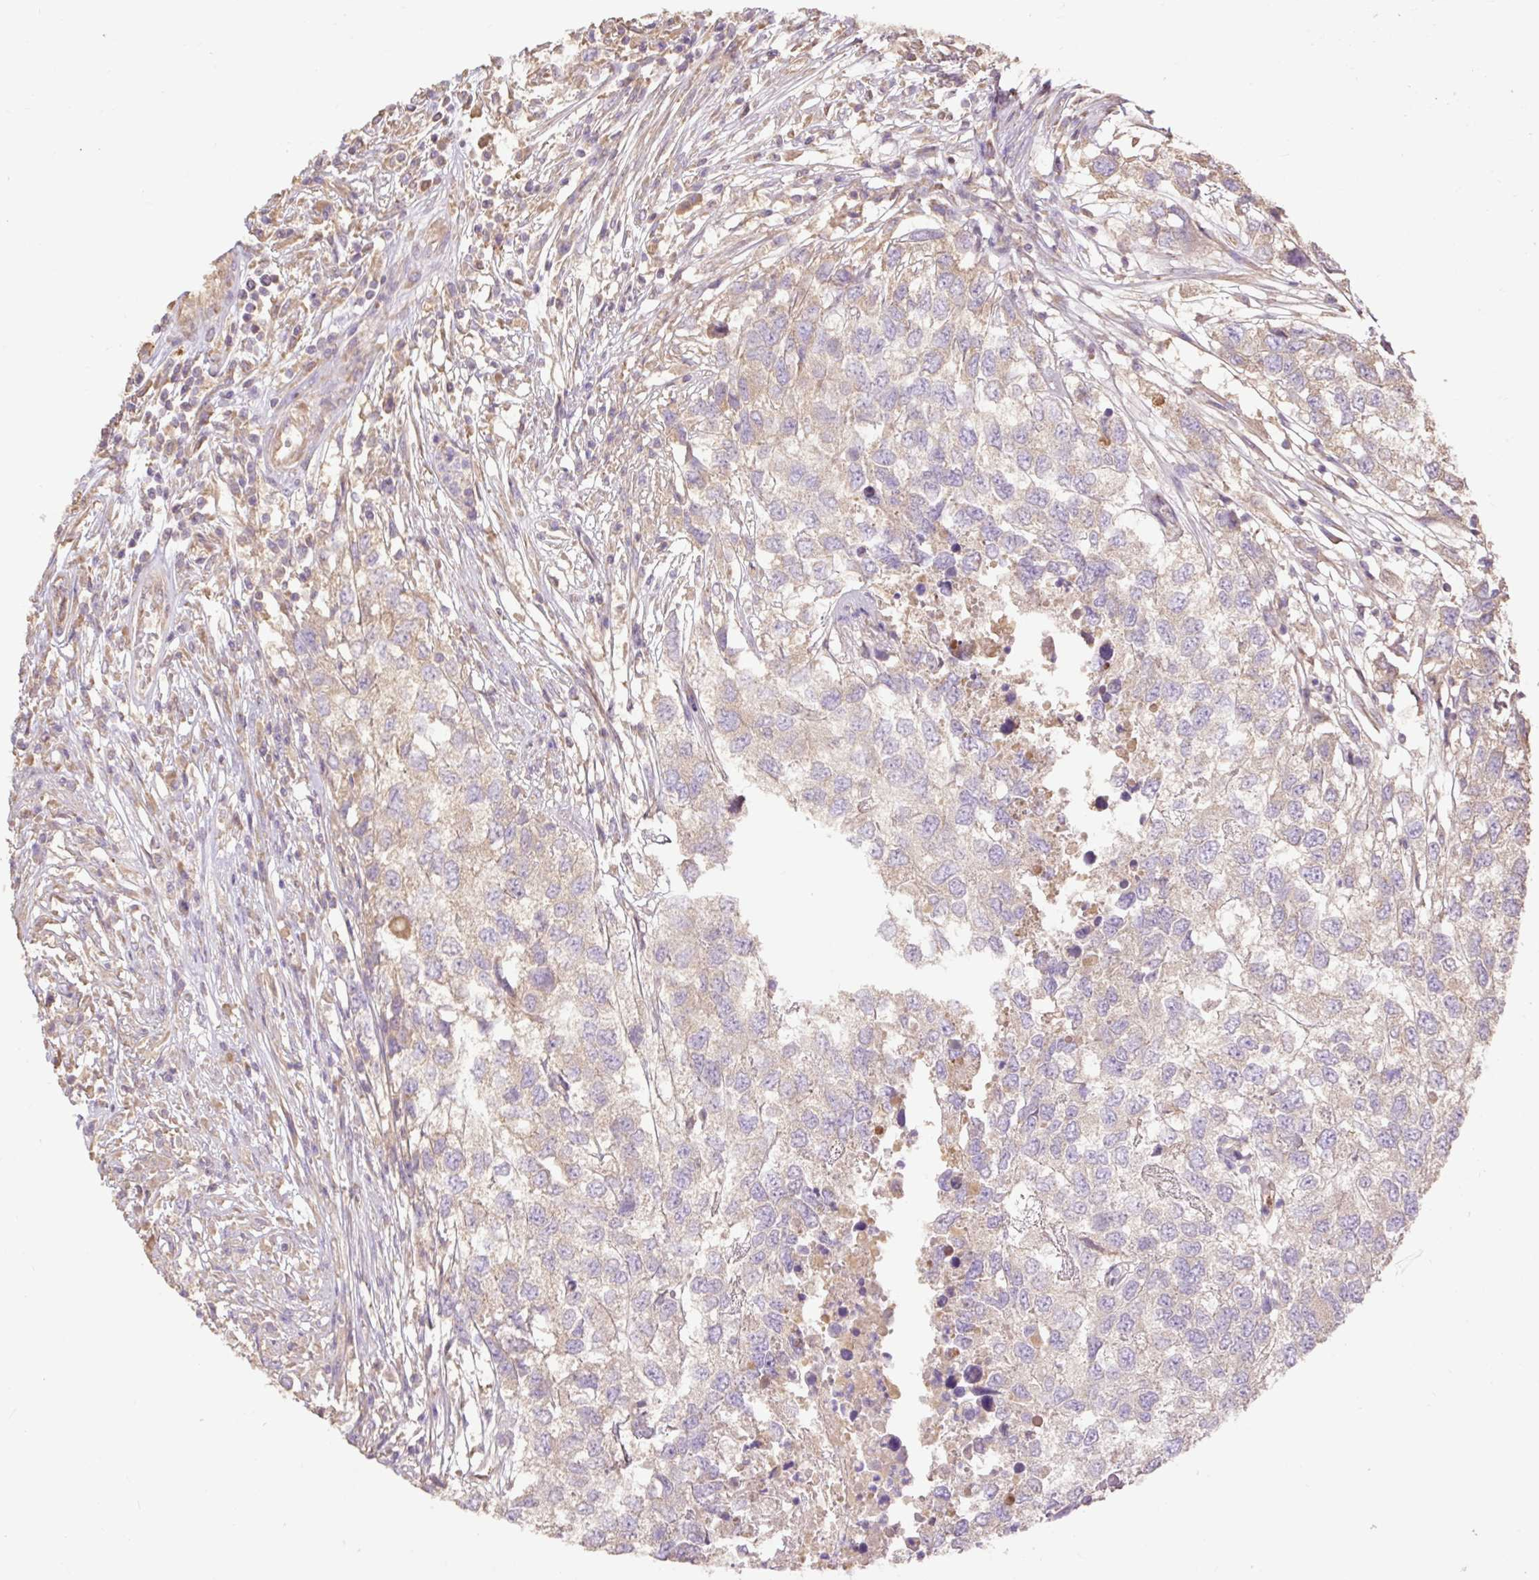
{"staining": {"intensity": "negative", "quantity": "none", "location": "none"}, "tissue": "testis cancer", "cell_type": "Tumor cells", "image_type": "cancer", "snomed": [{"axis": "morphology", "description": "Carcinoma, Embryonal, NOS"}, {"axis": "topography", "description": "Testis"}], "caption": "Testis cancer (embryonal carcinoma) stained for a protein using IHC shows no expression tumor cells.", "gene": "DESI1", "patient": {"sex": "male", "age": 83}}